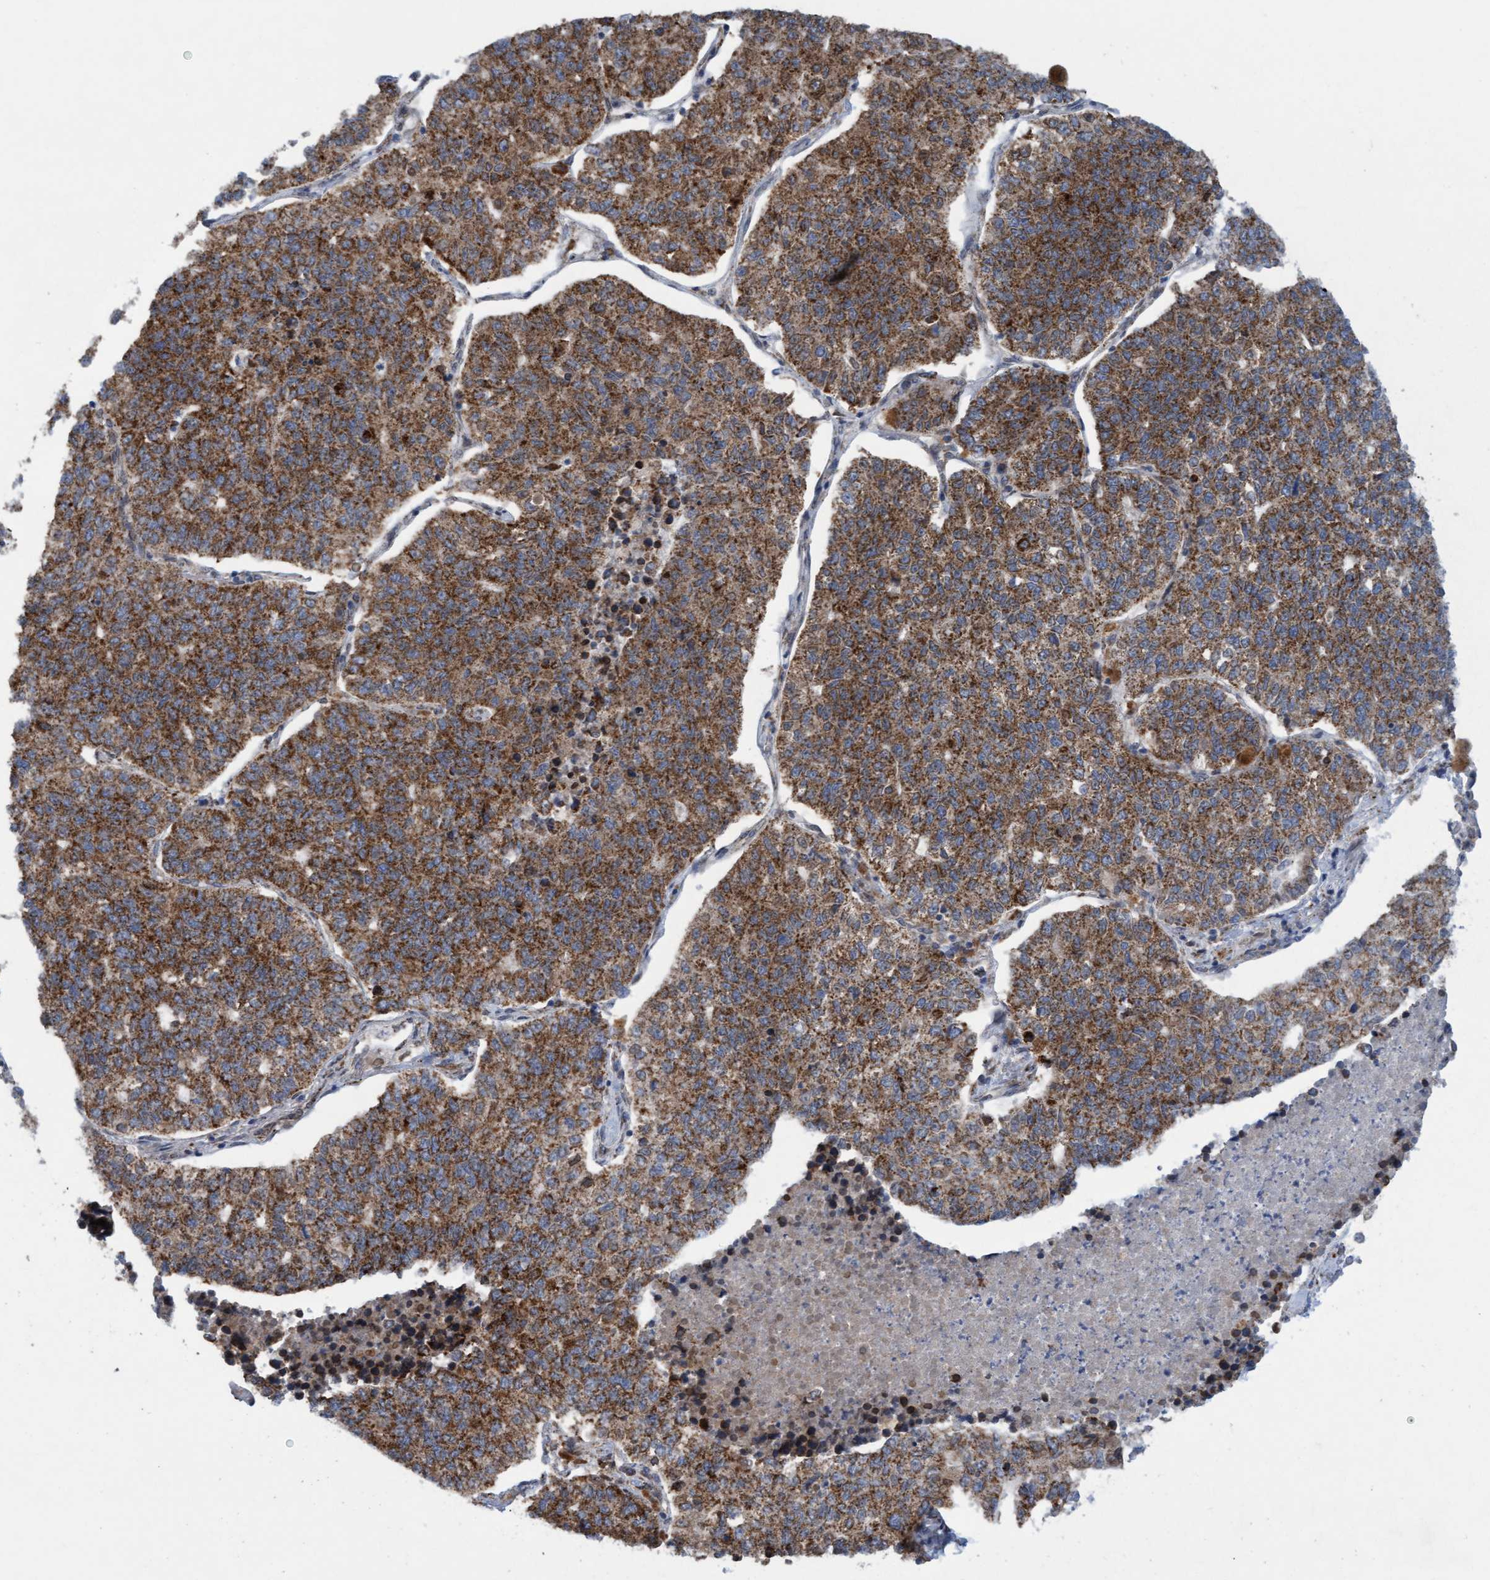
{"staining": {"intensity": "strong", "quantity": ">75%", "location": "cytoplasmic/membranous"}, "tissue": "lung cancer", "cell_type": "Tumor cells", "image_type": "cancer", "snomed": [{"axis": "morphology", "description": "Adenocarcinoma, NOS"}, {"axis": "topography", "description": "Lung"}], "caption": "Immunohistochemistry (IHC) image of human adenocarcinoma (lung) stained for a protein (brown), which demonstrates high levels of strong cytoplasmic/membranous staining in about >75% of tumor cells.", "gene": "MRPS23", "patient": {"sex": "male", "age": 49}}